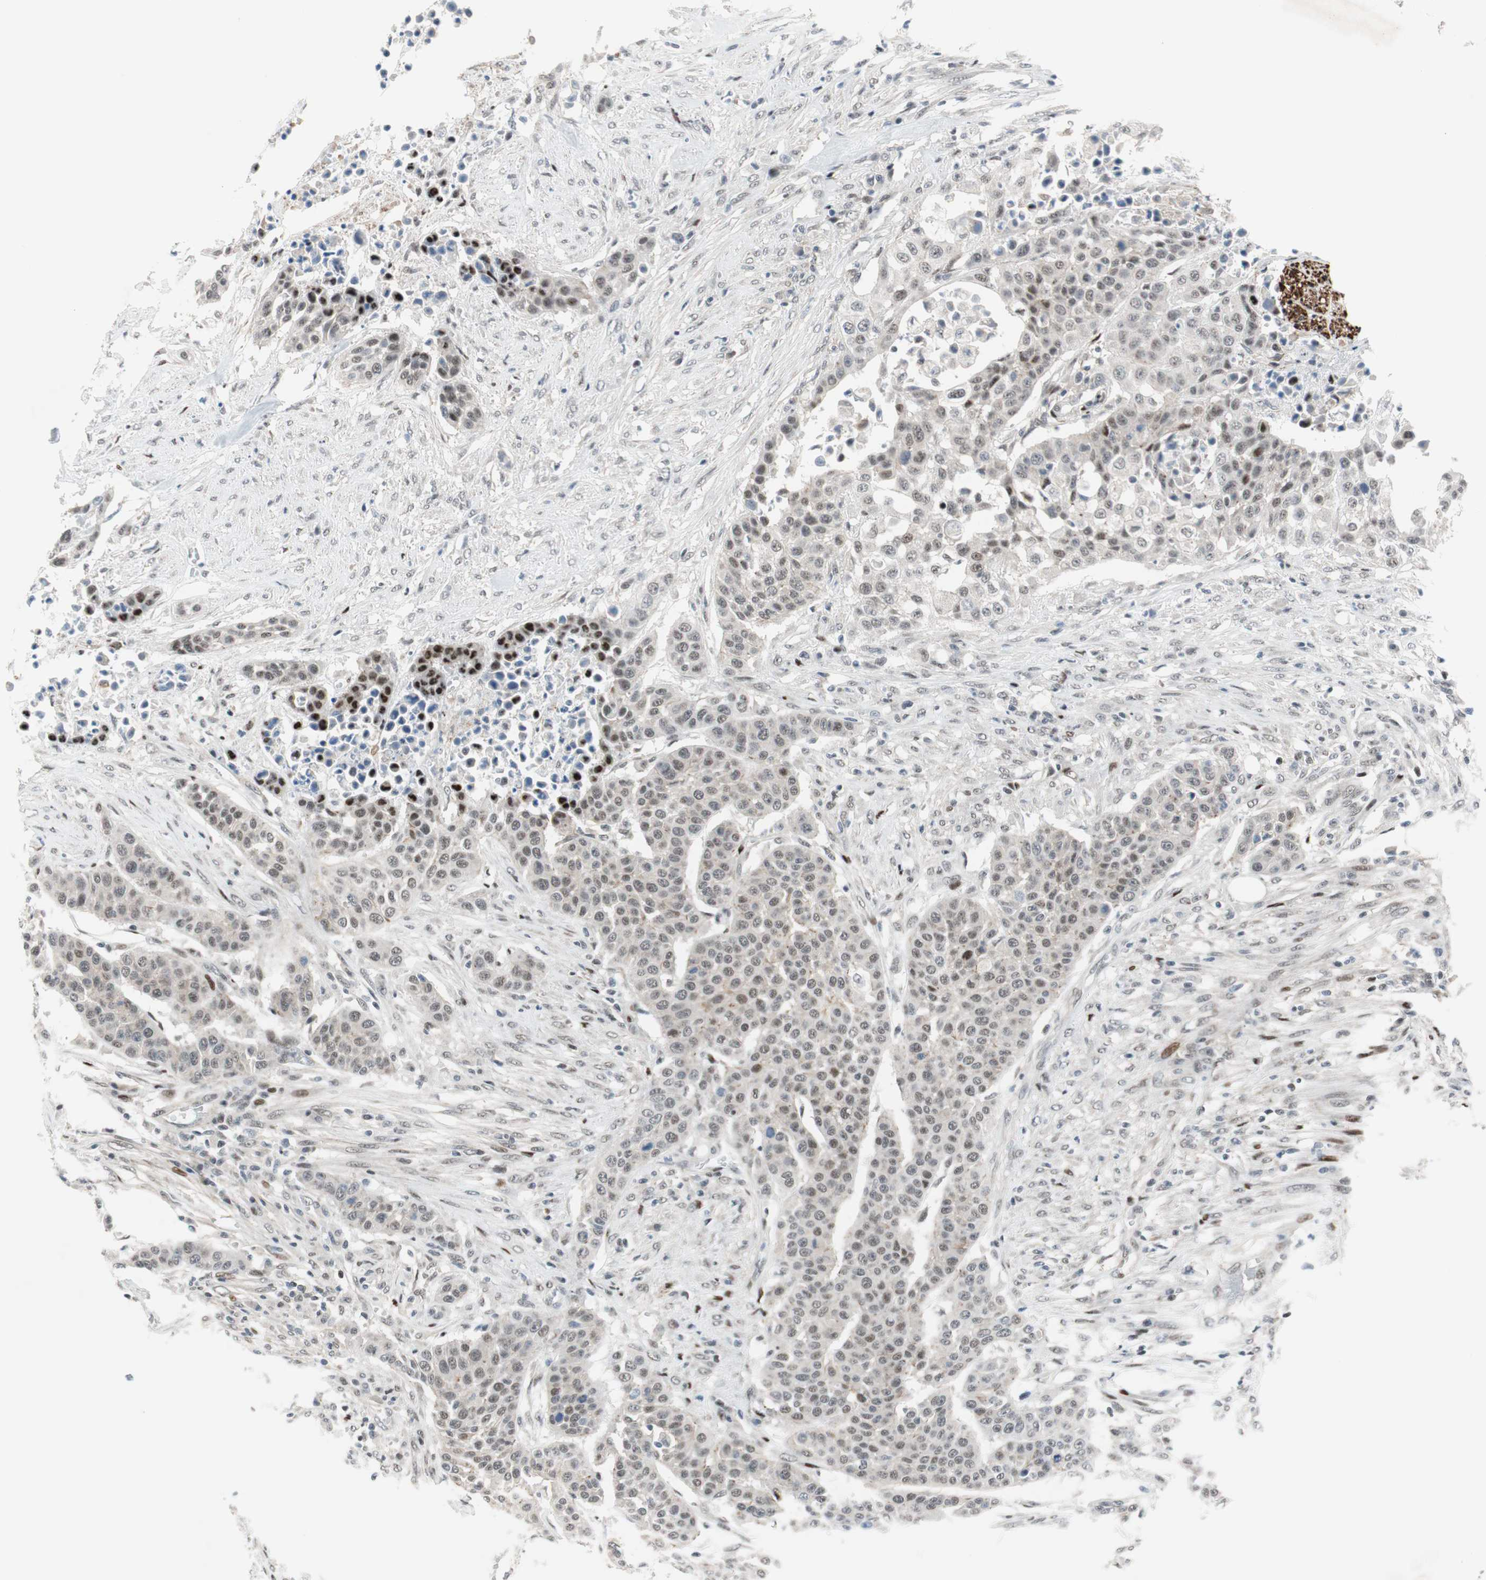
{"staining": {"intensity": "strong", "quantity": "<25%", "location": "nuclear"}, "tissue": "urothelial cancer", "cell_type": "Tumor cells", "image_type": "cancer", "snomed": [{"axis": "morphology", "description": "Urothelial carcinoma, High grade"}, {"axis": "topography", "description": "Urinary bladder"}], "caption": "This photomicrograph demonstrates IHC staining of human urothelial cancer, with medium strong nuclear staining in approximately <25% of tumor cells.", "gene": "FBXO44", "patient": {"sex": "male", "age": 74}}